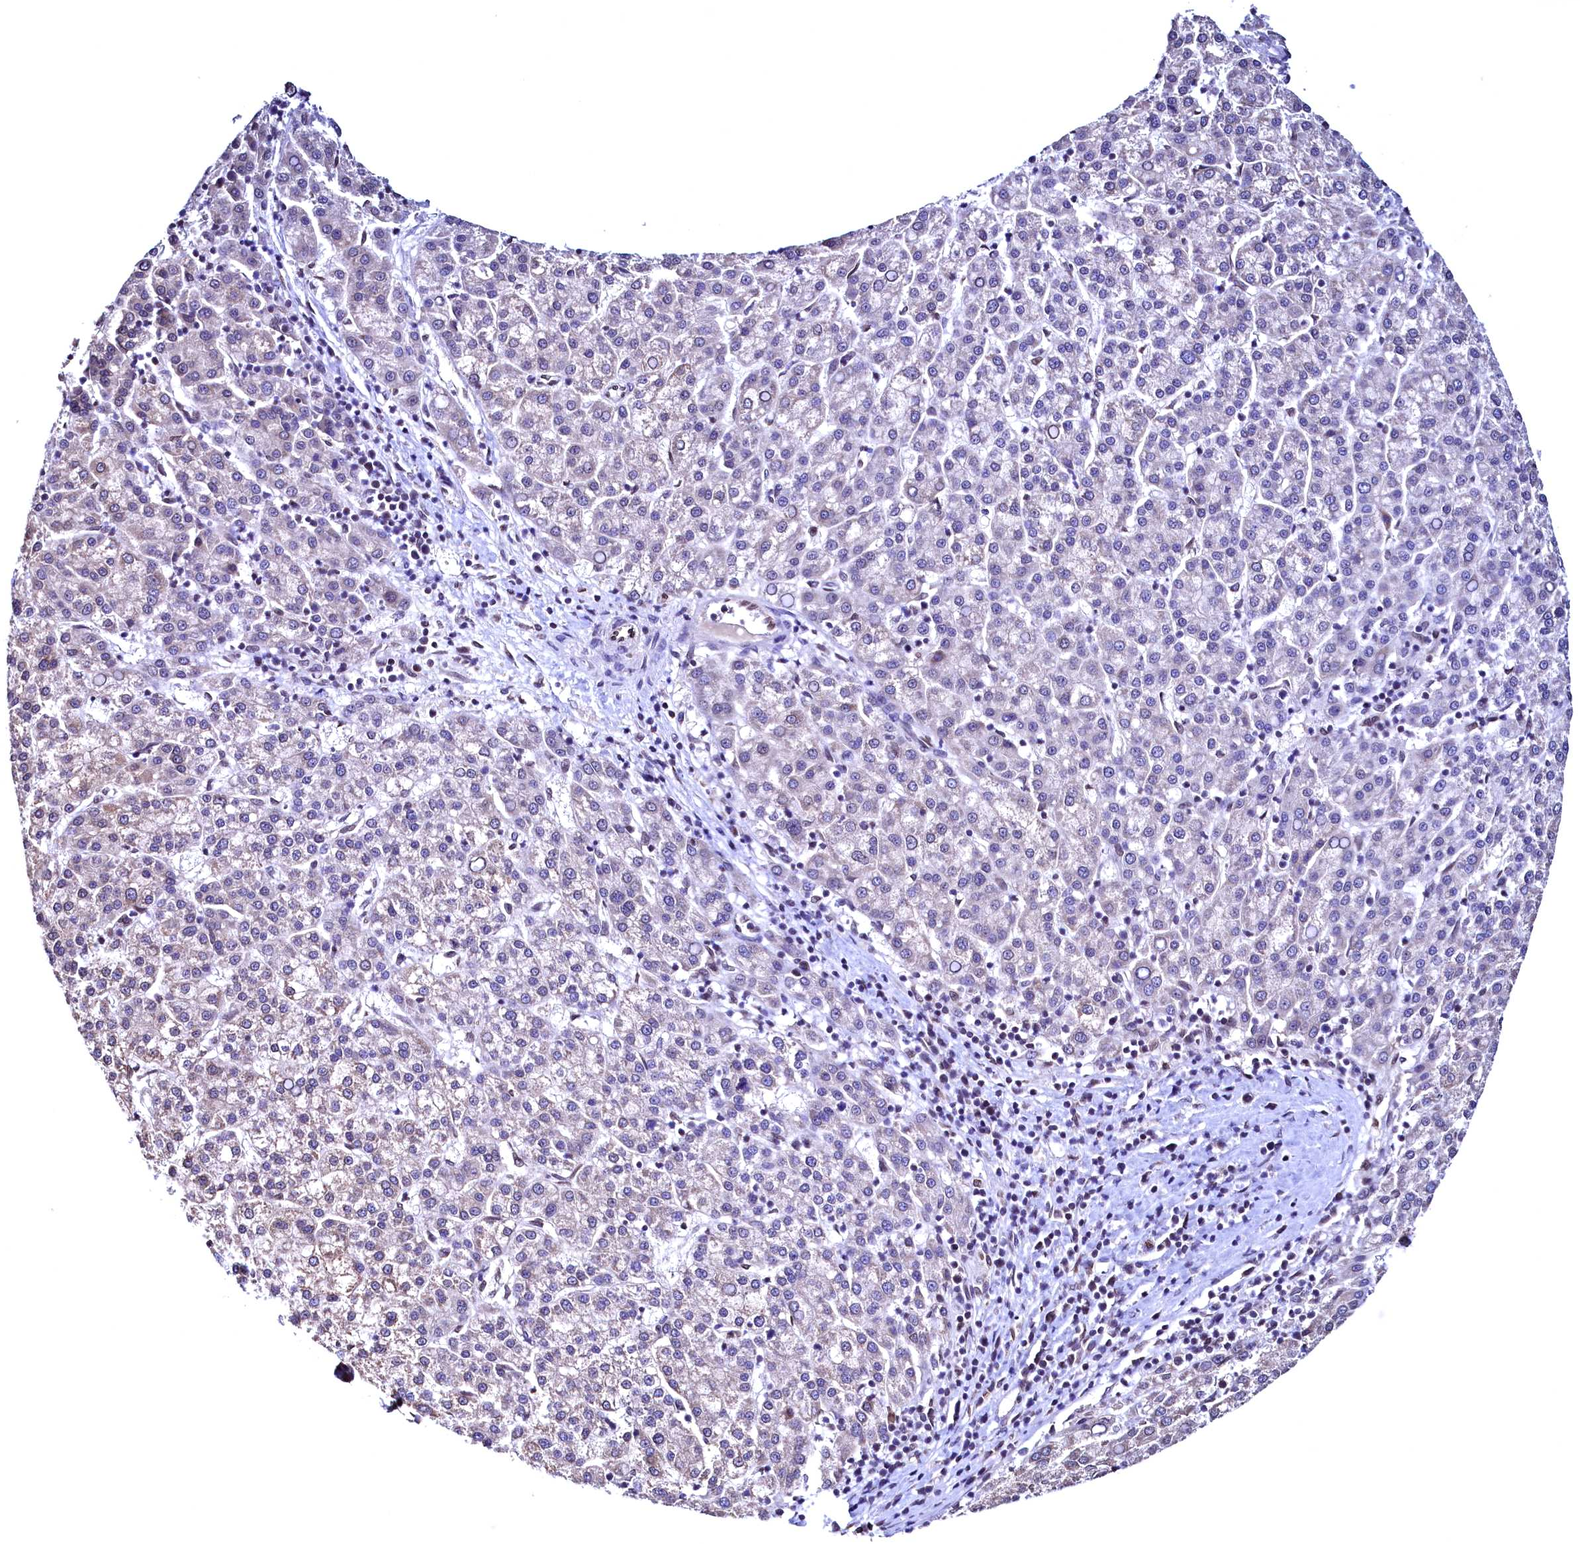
{"staining": {"intensity": "negative", "quantity": "none", "location": "none"}, "tissue": "liver cancer", "cell_type": "Tumor cells", "image_type": "cancer", "snomed": [{"axis": "morphology", "description": "Carcinoma, Hepatocellular, NOS"}, {"axis": "topography", "description": "Liver"}], "caption": "Immunohistochemical staining of liver cancer (hepatocellular carcinoma) reveals no significant staining in tumor cells.", "gene": "HAND1", "patient": {"sex": "female", "age": 58}}